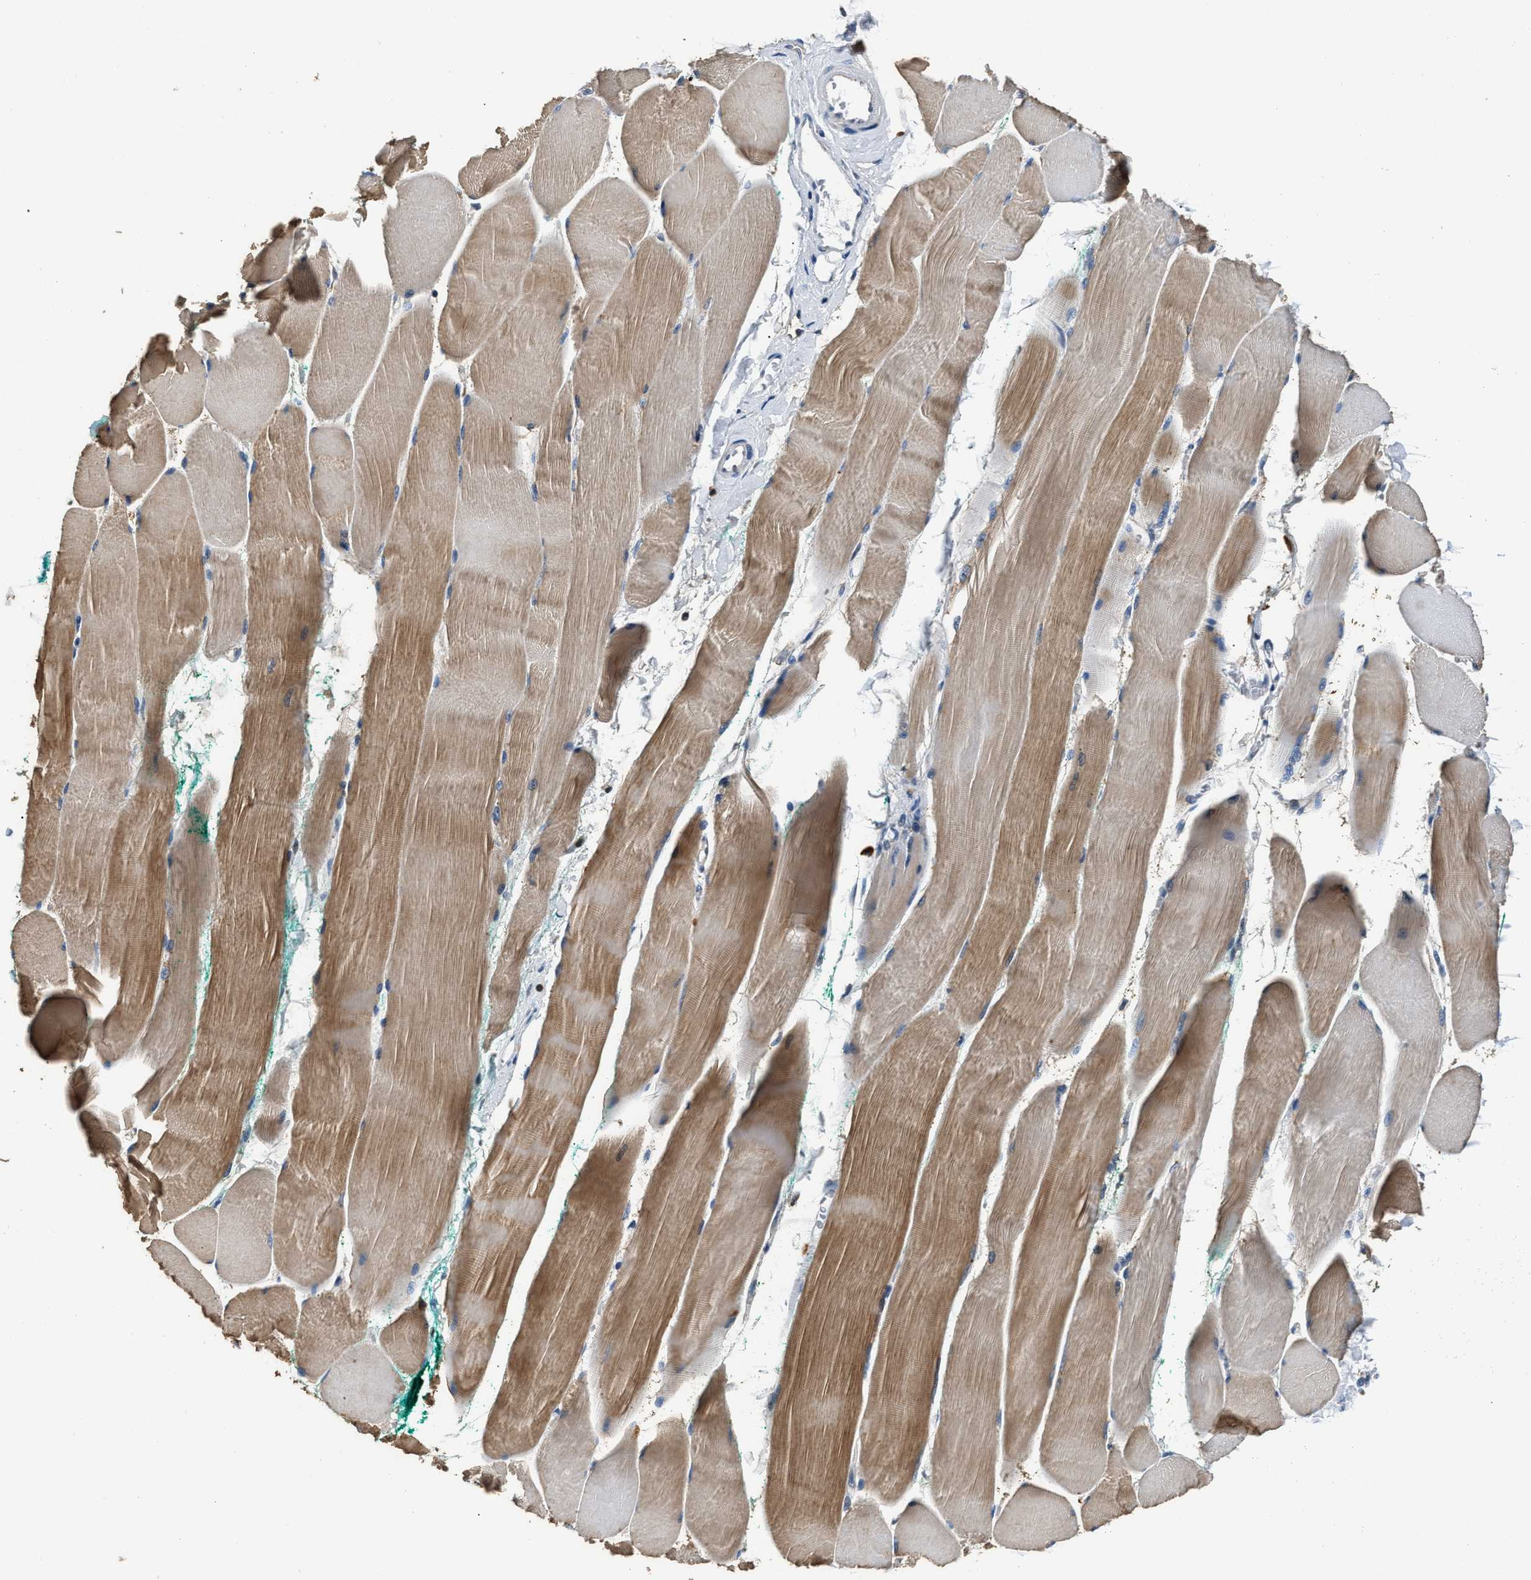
{"staining": {"intensity": "moderate", "quantity": ">75%", "location": "cytoplasmic/membranous"}, "tissue": "skeletal muscle", "cell_type": "Myocytes", "image_type": "normal", "snomed": [{"axis": "morphology", "description": "Normal tissue, NOS"}, {"axis": "morphology", "description": "Squamous cell carcinoma, NOS"}, {"axis": "topography", "description": "Skeletal muscle"}], "caption": "Brown immunohistochemical staining in benign skeletal muscle shows moderate cytoplasmic/membranous positivity in approximately >75% of myocytes.", "gene": "NSUN5", "patient": {"sex": "male", "age": 51}}